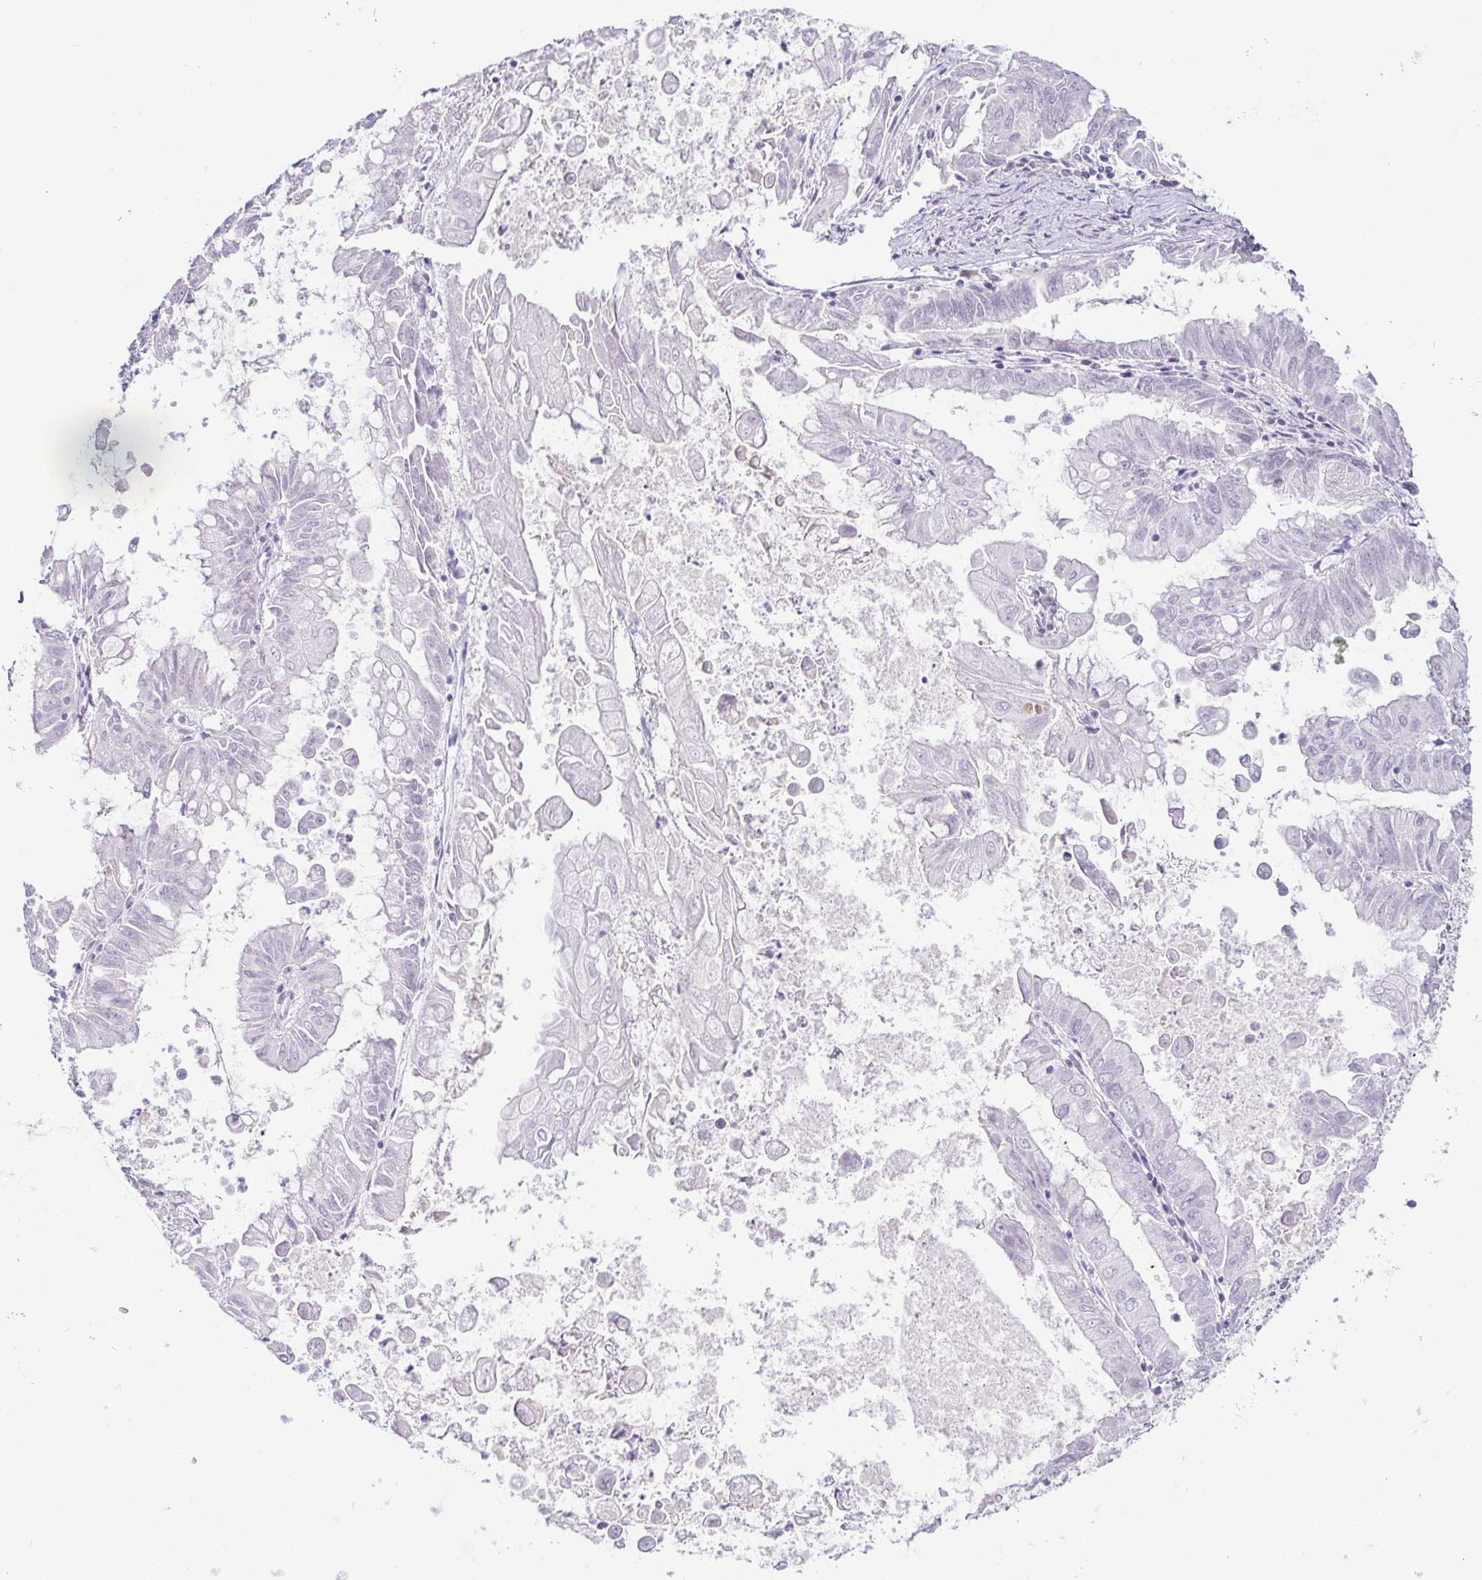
{"staining": {"intensity": "negative", "quantity": "none", "location": "none"}, "tissue": "stomach cancer", "cell_type": "Tumor cells", "image_type": "cancer", "snomed": [{"axis": "morphology", "description": "Adenocarcinoma, NOS"}, {"axis": "topography", "description": "Stomach, upper"}], "caption": "Immunohistochemistry (IHC) histopathology image of neoplastic tissue: stomach cancer stained with DAB demonstrates no significant protein positivity in tumor cells.", "gene": "TCF3", "patient": {"sex": "male", "age": 80}}